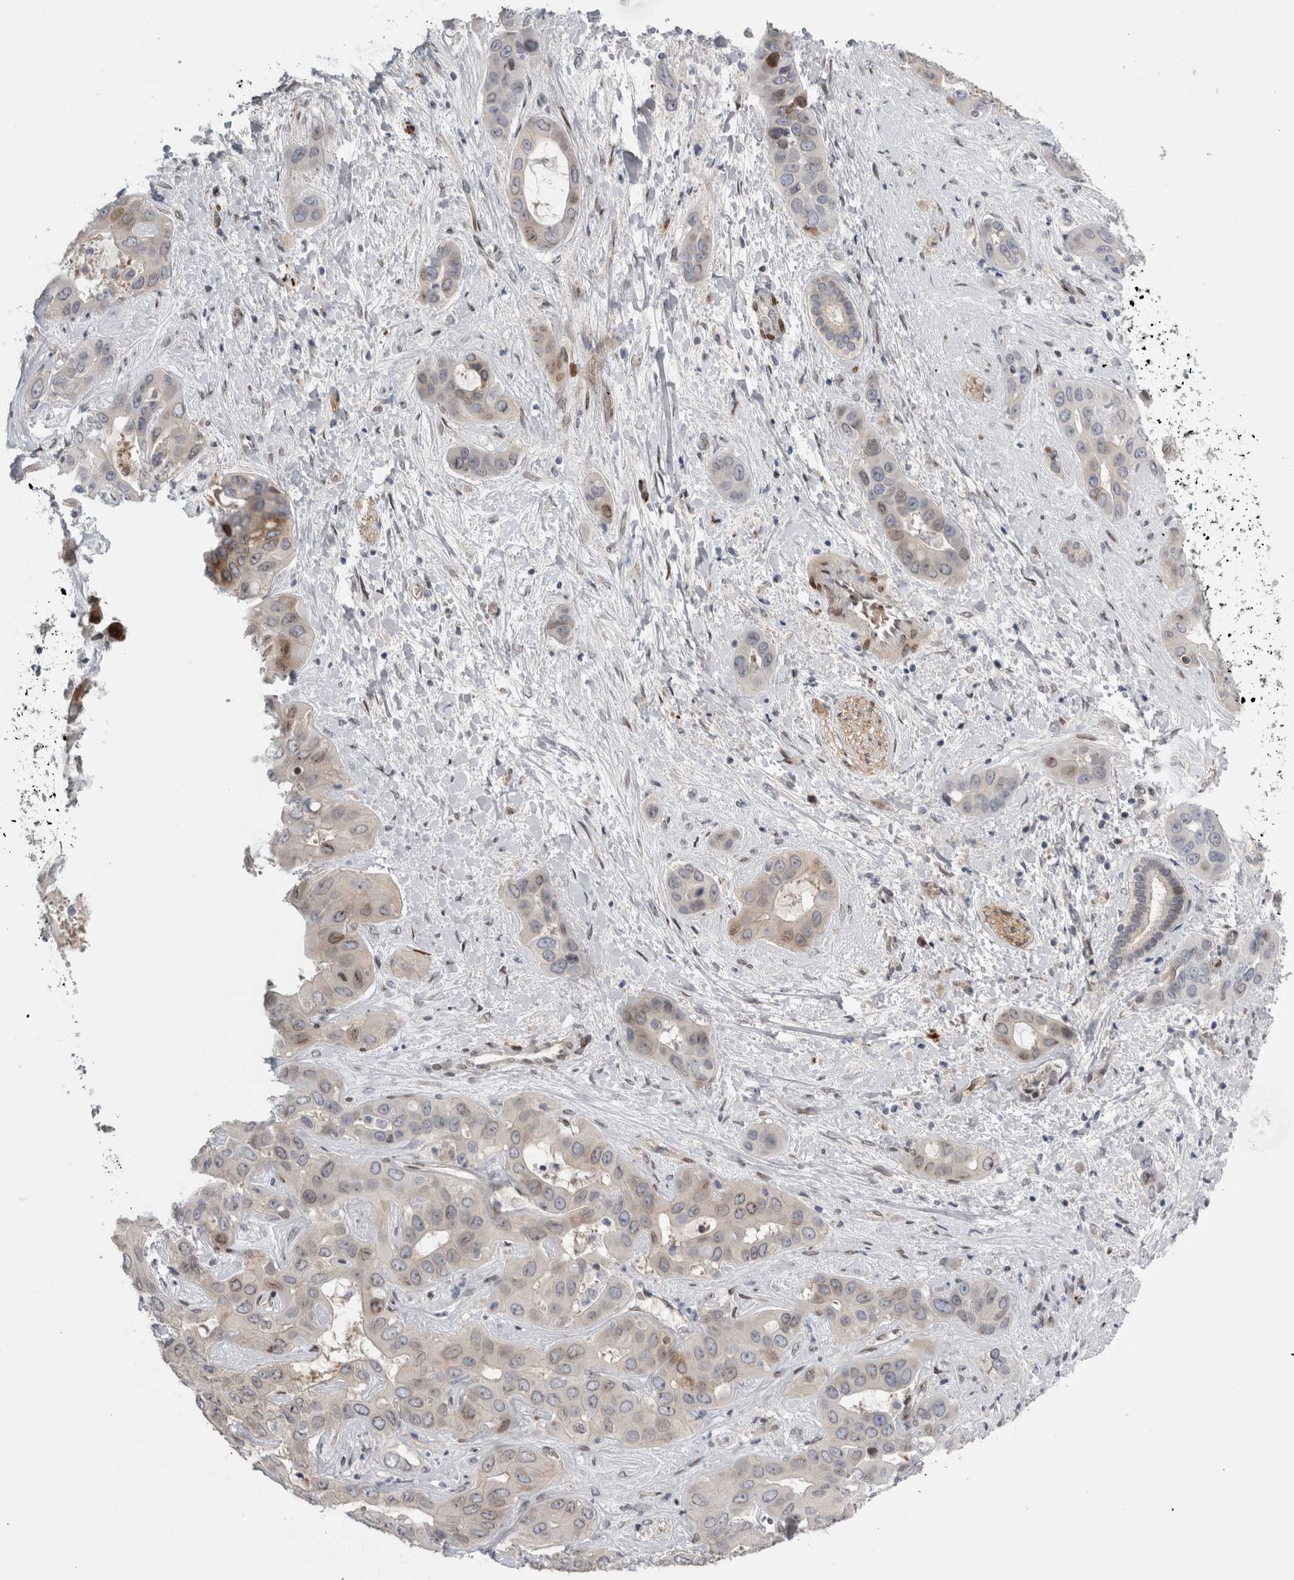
{"staining": {"intensity": "moderate", "quantity": "<25%", "location": "cytoplasmic/membranous,nuclear"}, "tissue": "liver cancer", "cell_type": "Tumor cells", "image_type": "cancer", "snomed": [{"axis": "morphology", "description": "Cholangiocarcinoma"}, {"axis": "topography", "description": "Liver"}], "caption": "High-magnification brightfield microscopy of liver cholangiocarcinoma stained with DAB (3,3'-diaminobenzidine) (brown) and counterstained with hematoxylin (blue). tumor cells exhibit moderate cytoplasmic/membranous and nuclear positivity is appreciated in approximately<25% of cells. (brown staining indicates protein expression, while blue staining denotes nuclei).", "gene": "DMTN", "patient": {"sex": "female", "age": 52}}